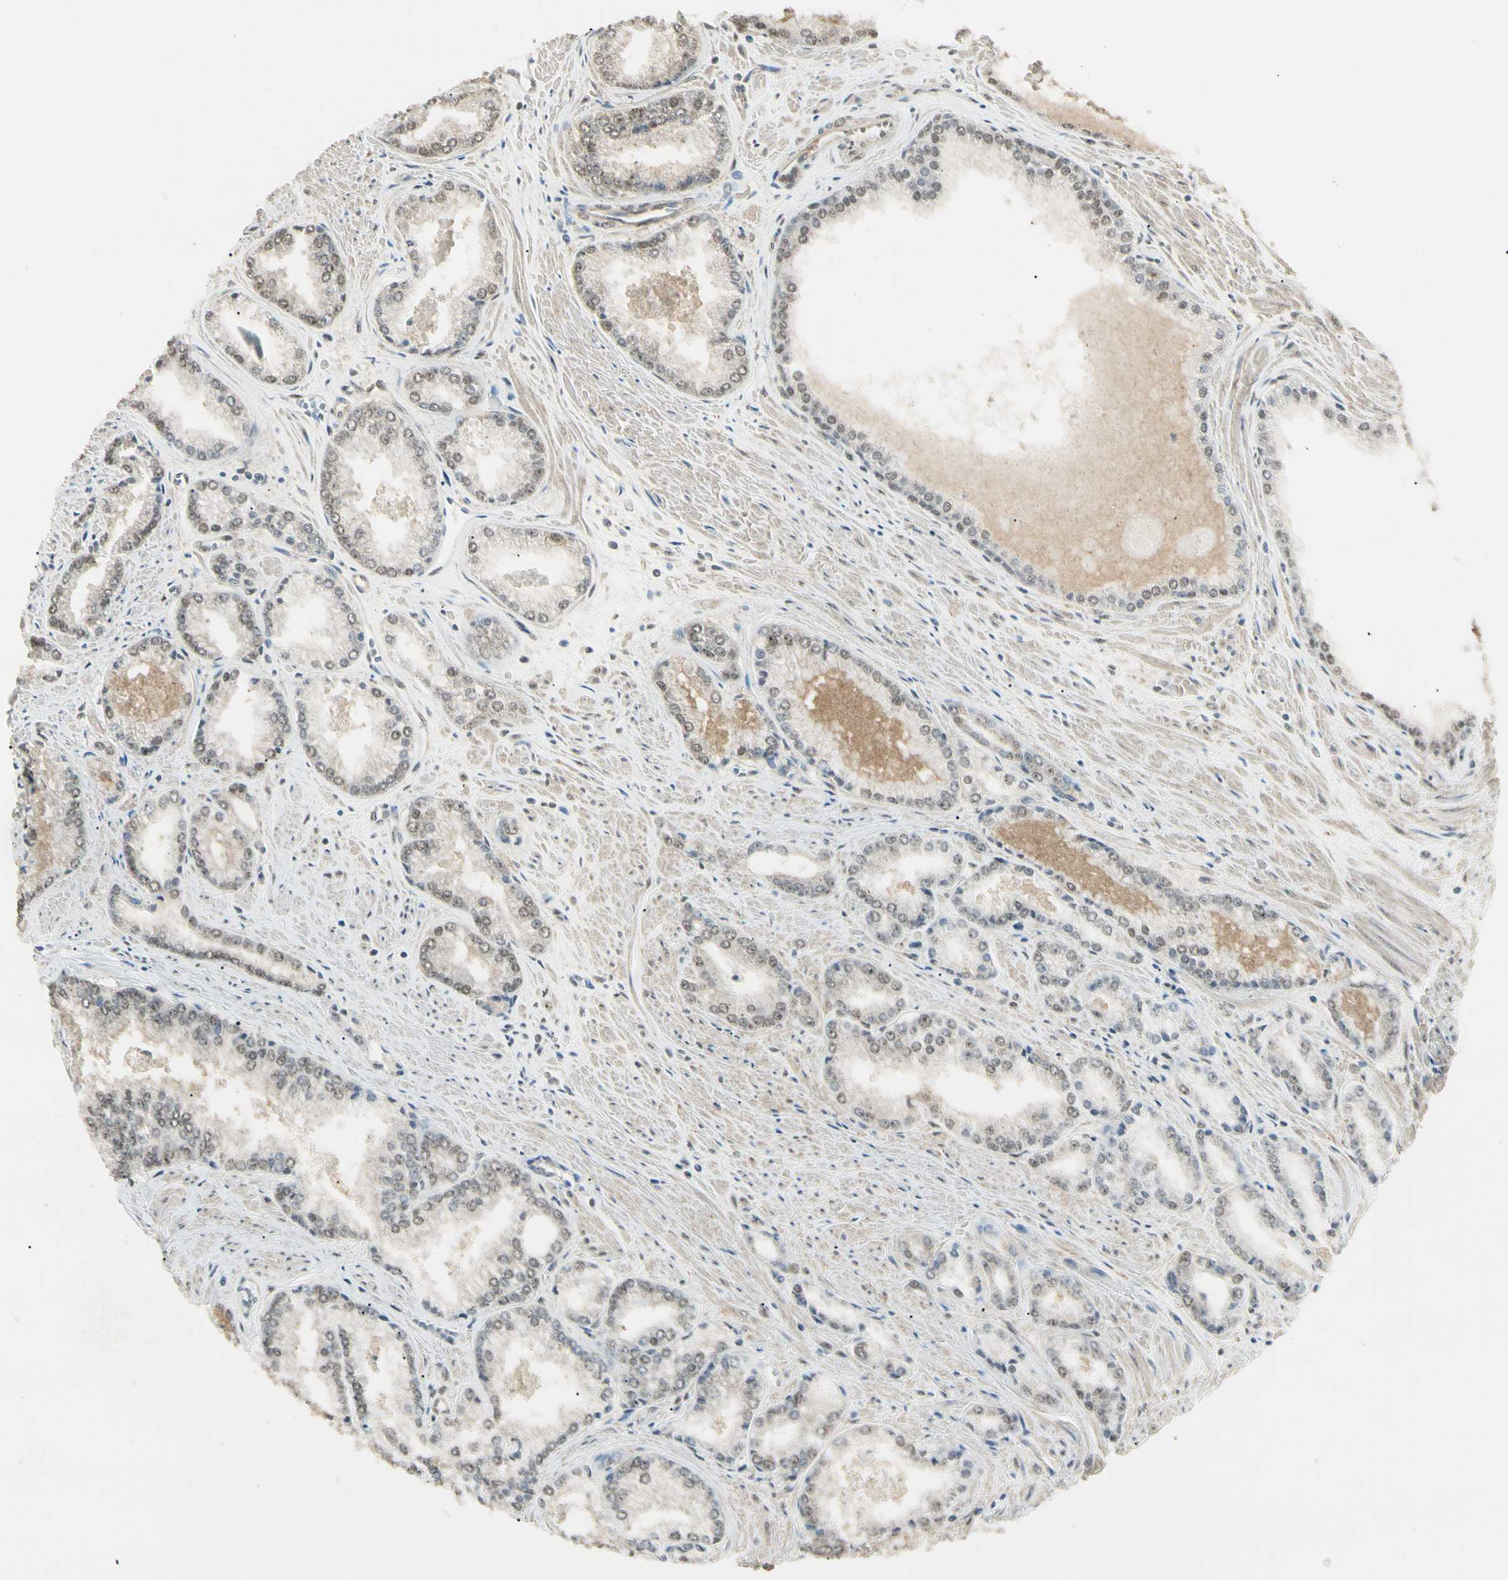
{"staining": {"intensity": "weak", "quantity": "25%-75%", "location": "nuclear"}, "tissue": "prostate cancer", "cell_type": "Tumor cells", "image_type": "cancer", "snomed": [{"axis": "morphology", "description": "Adenocarcinoma, Low grade"}, {"axis": "topography", "description": "Prostate"}], "caption": "Prostate cancer stained with a protein marker exhibits weak staining in tumor cells.", "gene": "SGCA", "patient": {"sex": "male", "age": 64}}